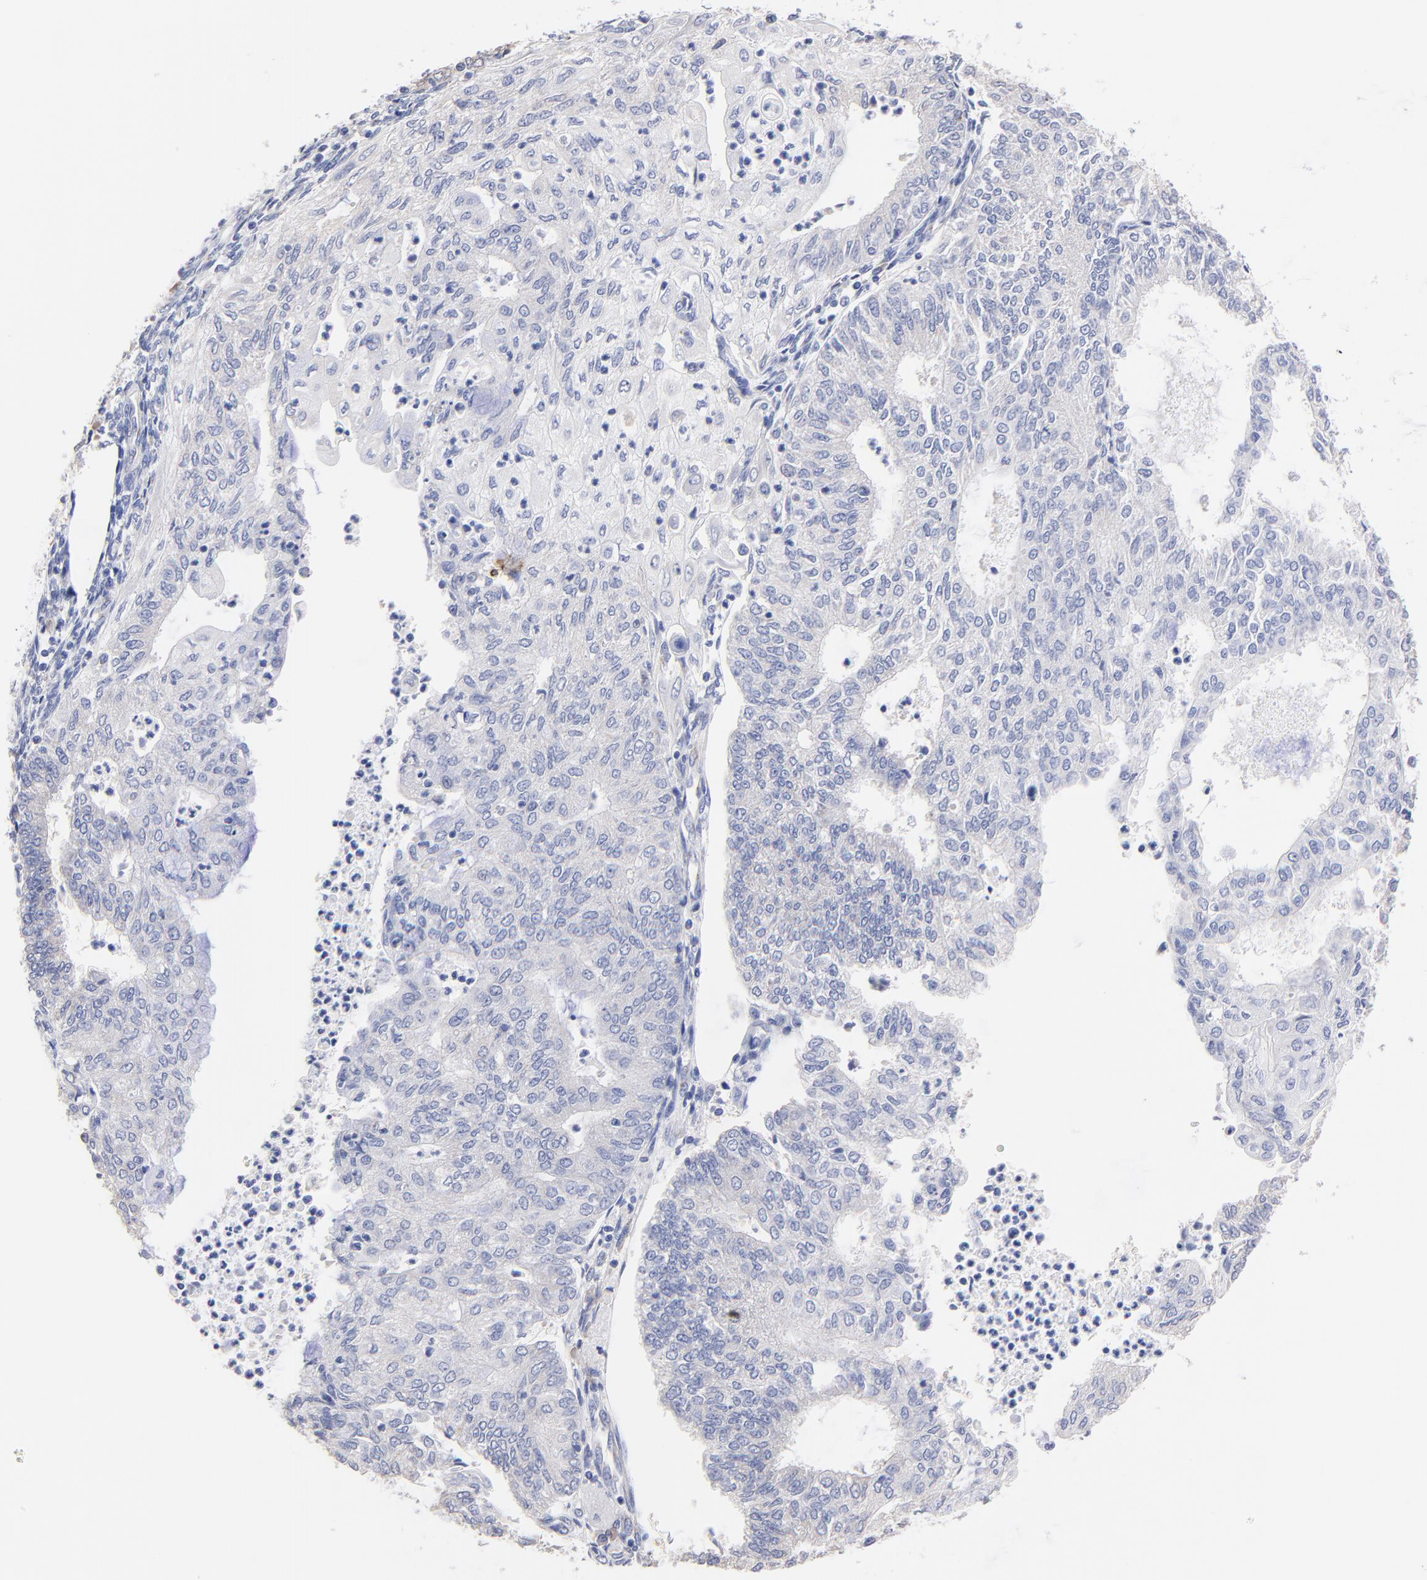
{"staining": {"intensity": "negative", "quantity": "none", "location": "none"}, "tissue": "endometrial cancer", "cell_type": "Tumor cells", "image_type": "cancer", "snomed": [{"axis": "morphology", "description": "Adenocarcinoma, NOS"}, {"axis": "topography", "description": "Endometrium"}], "caption": "Protein analysis of endometrial cancer (adenocarcinoma) displays no significant positivity in tumor cells.", "gene": "LAX1", "patient": {"sex": "female", "age": 59}}